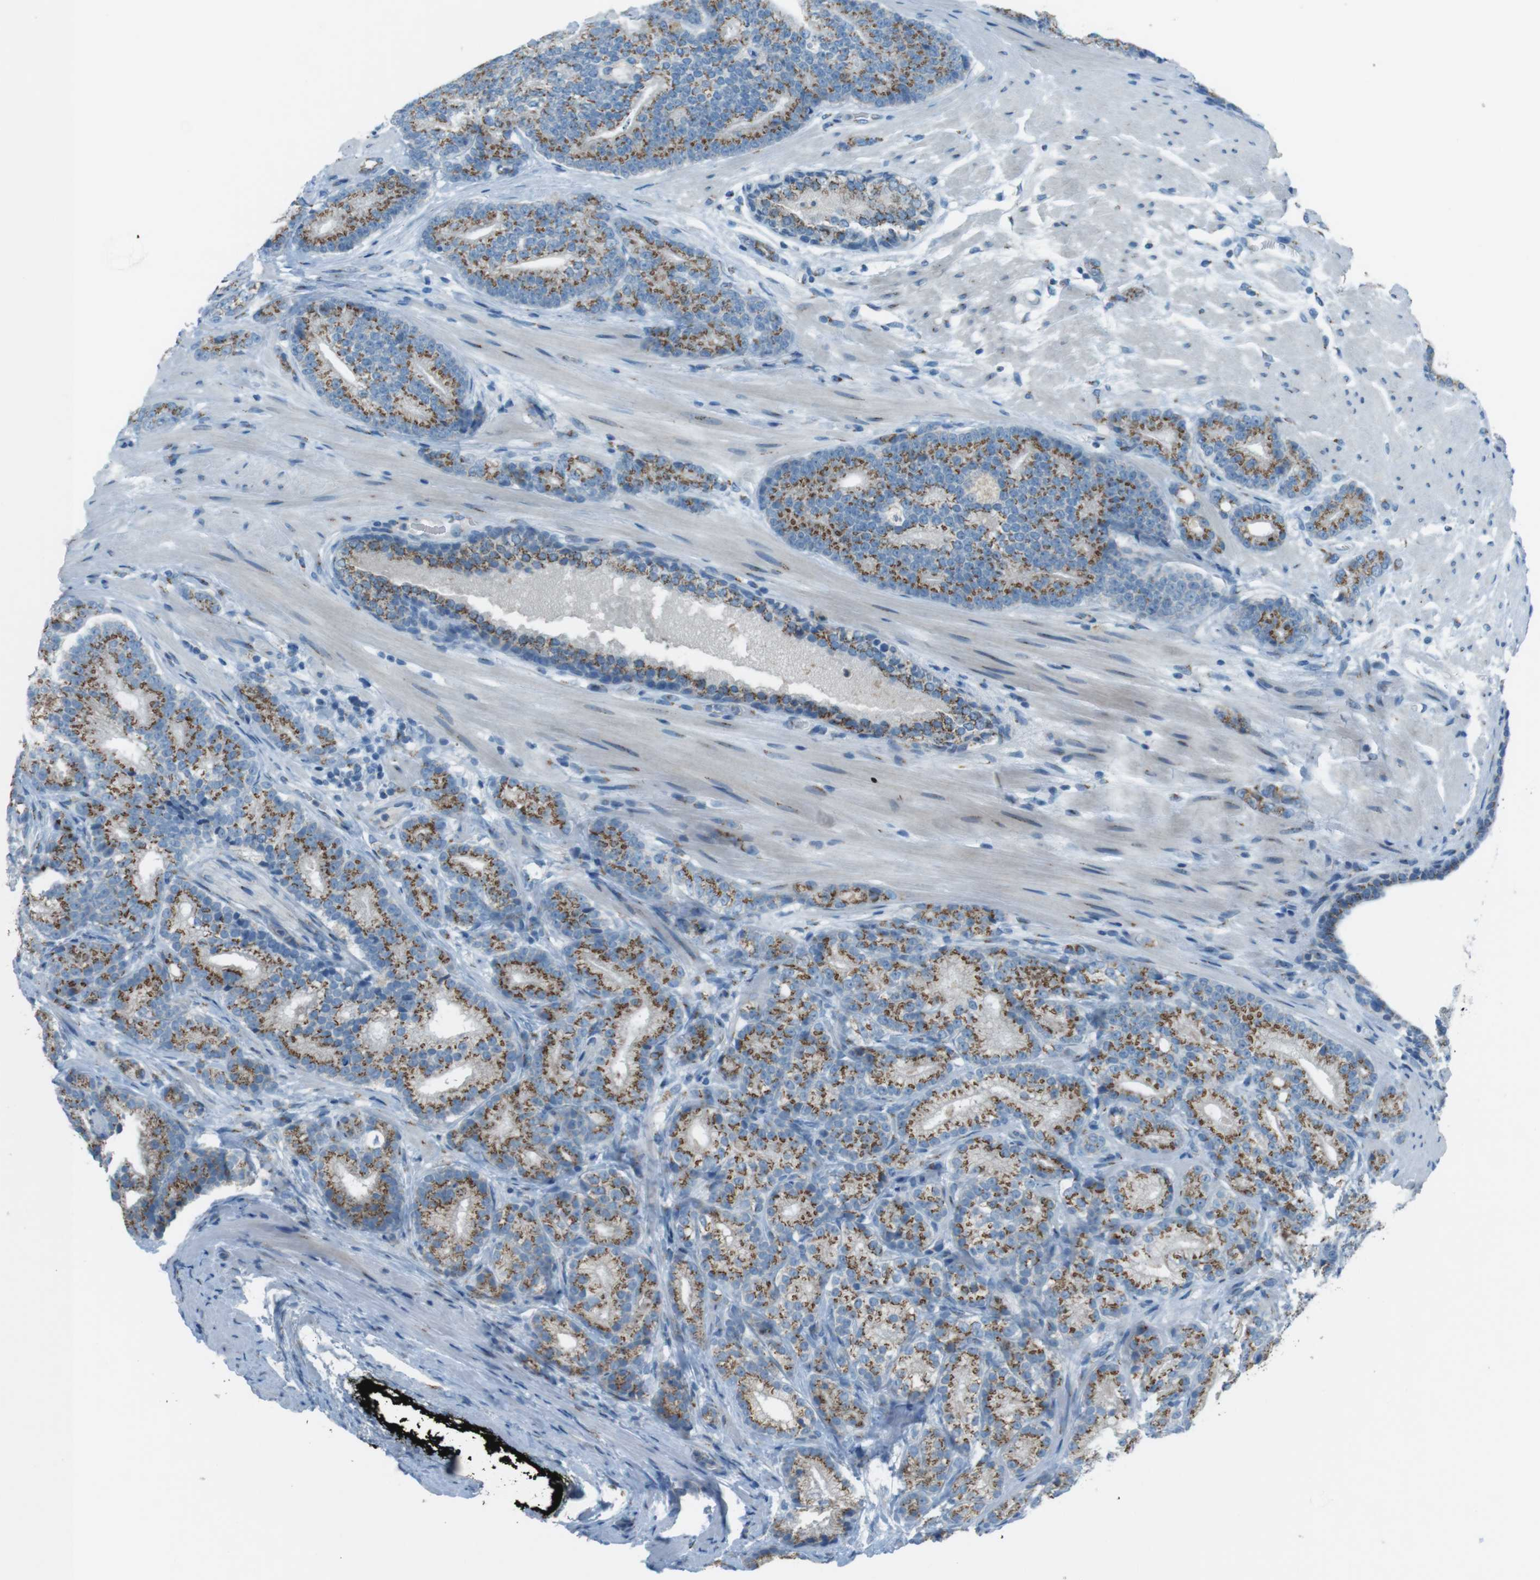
{"staining": {"intensity": "moderate", "quantity": ">75%", "location": "cytoplasmic/membranous"}, "tissue": "prostate cancer", "cell_type": "Tumor cells", "image_type": "cancer", "snomed": [{"axis": "morphology", "description": "Adenocarcinoma, High grade"}, {"axis": "topography", "description": "Prostate"}], "caption": "IHC photomicrograph of prostate cancer (high-grade adenocarcinoma) stained for a protein (brown), which exhibits medium levels of moderate cytoplasmic/membranous positivity in about >75% of tumor cells.", "gene": "TXNDC15", "patient": {"sex": "male", "age": 61}}